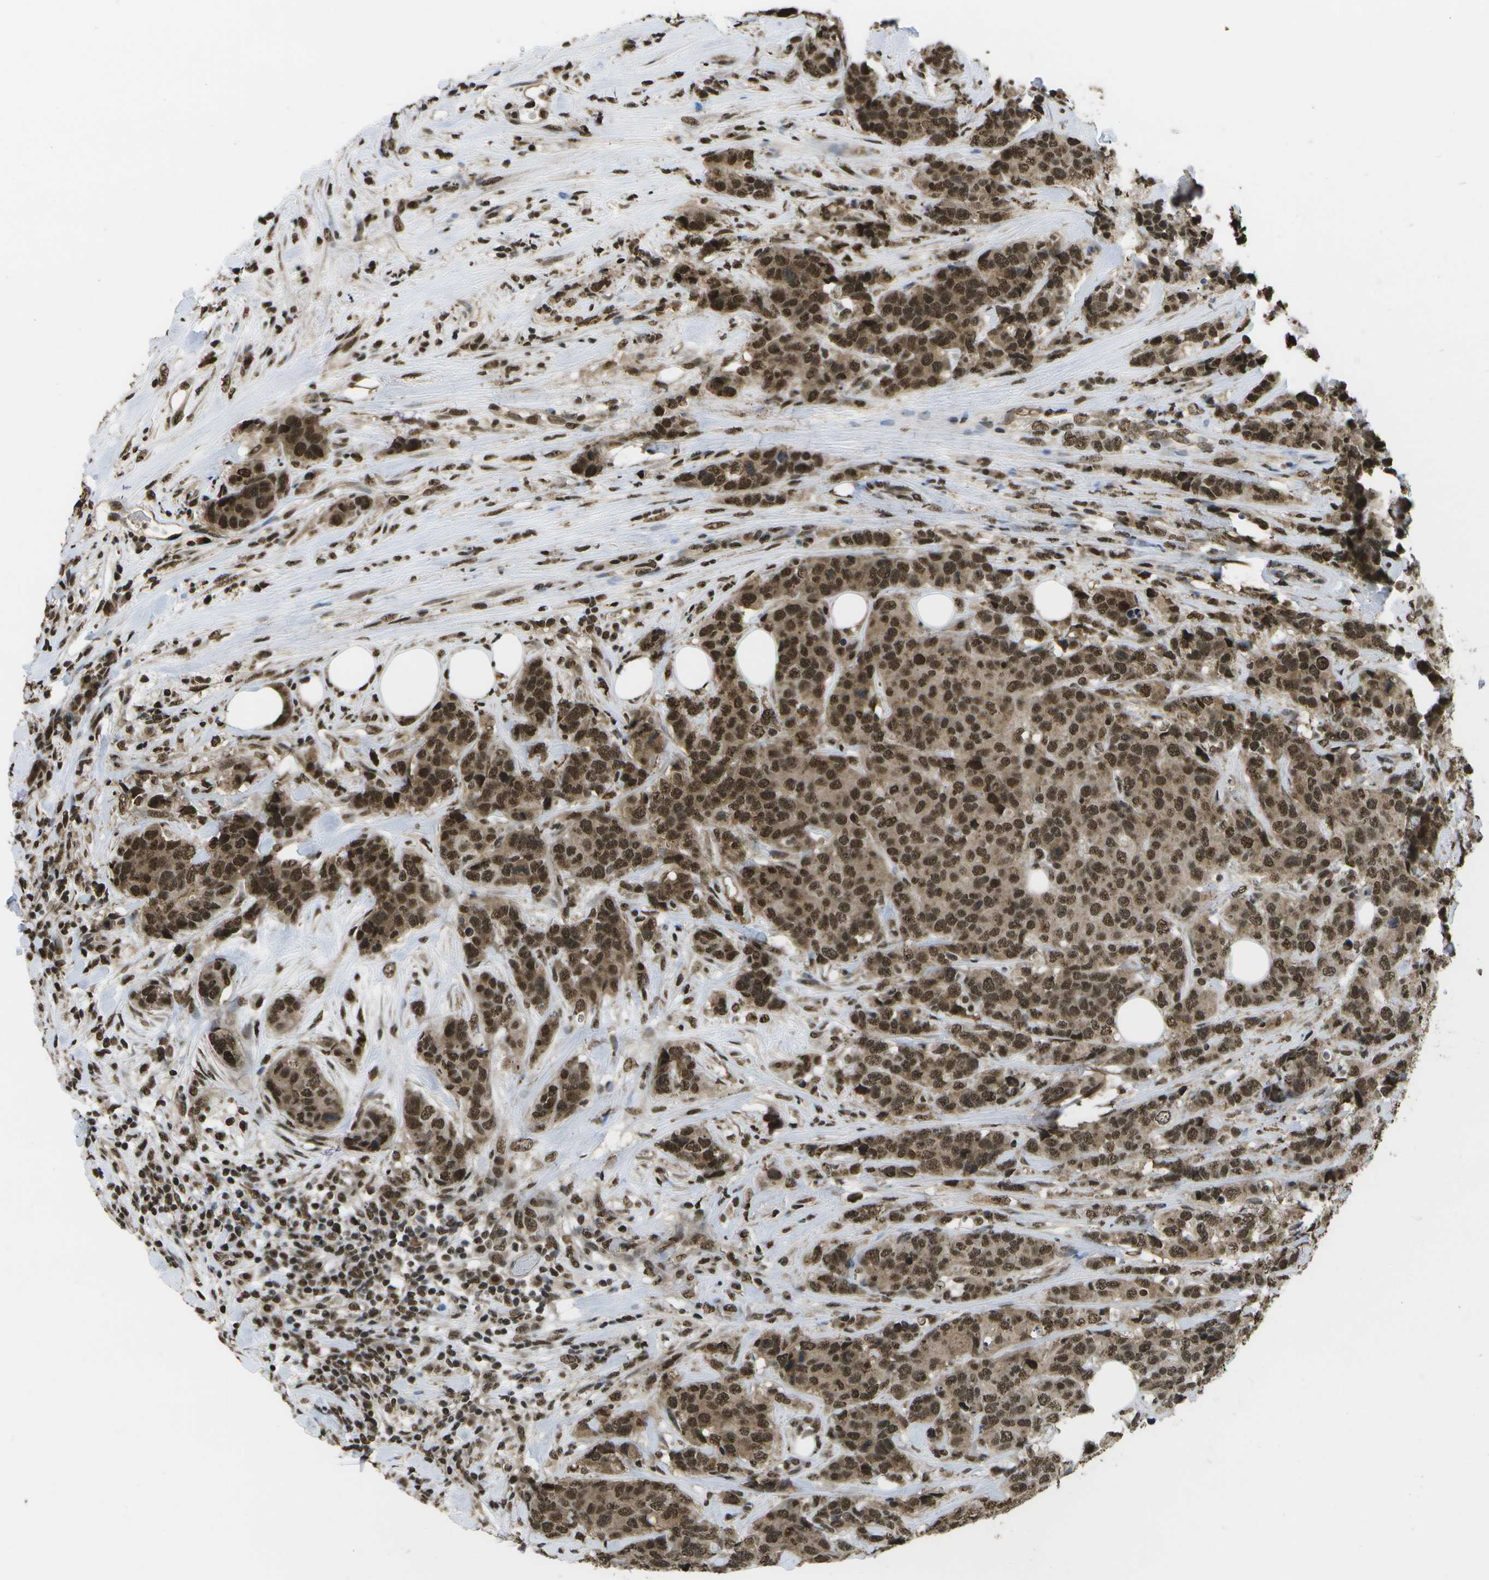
{"staining": {"intensity": "strong", "quantity": ">75%", "location": "cytoplasmic/membranous,nuclear"}, "tissue": "breast cancer", "cell_type": "Tumor cells", "image_type": "cancer", "snomed": [{"axis": "morphology", "description": "Lobular carcinoma"}, {"axis": "topography", "description": "Breast"}], "caption": "Brown immunohistochemical staining in human breast lobular carcinoma demonstrates strong cytoplasmic/membranous and nuclear expression in about >75% of tumor cells. (Stains: DAB in brown, nuclei in blue, Microscopy: brightfield microscopy at high magnification).", "gene": "SPEN", "patient": {"sex": "female", "age": 59}}